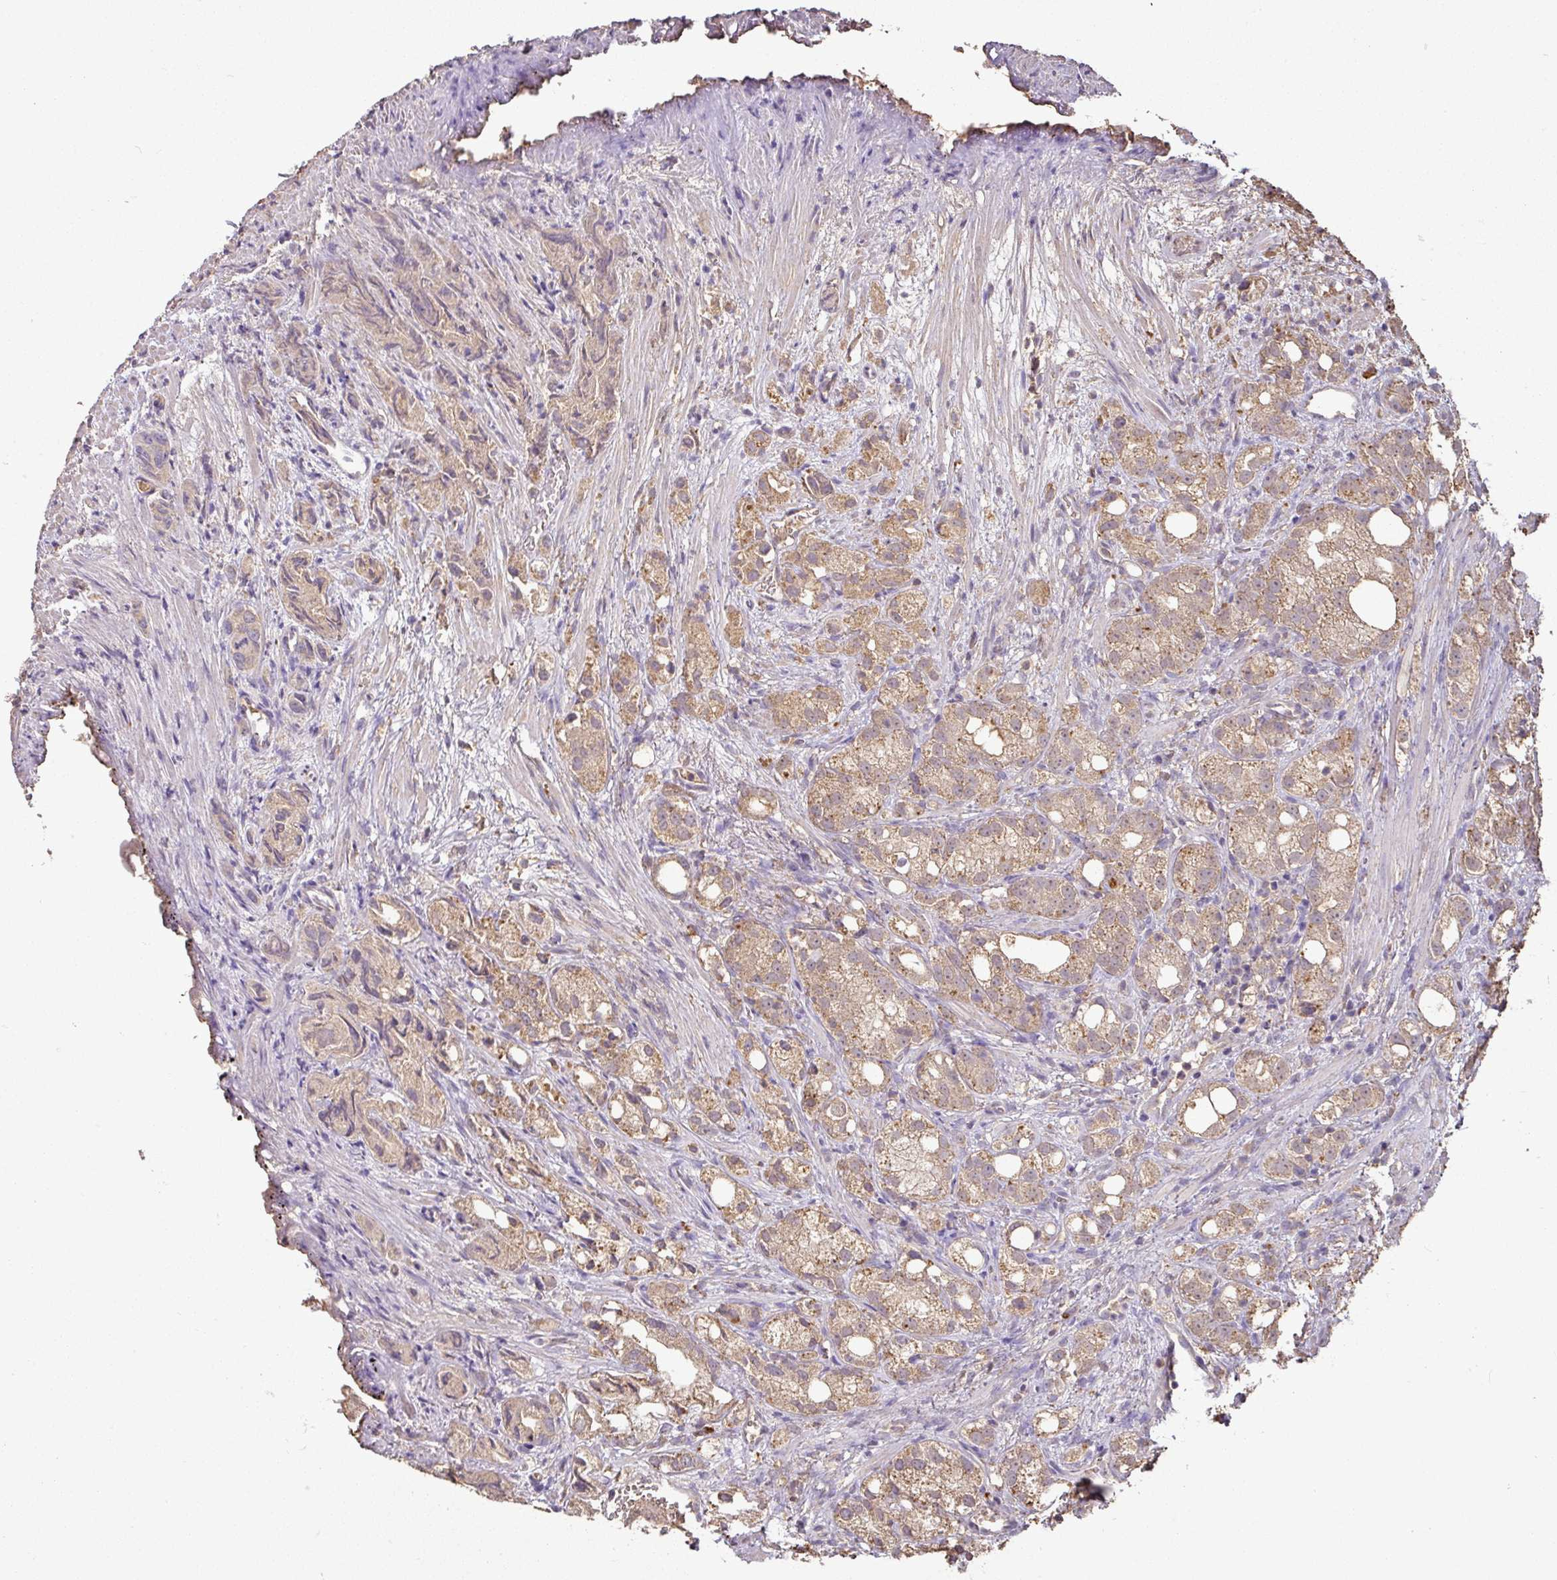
{"staining": {"intensity": "moderate", "quantity": ">75%", "location": "cytoplasmic/membranous"}, "tissue": "prostate cancer", "cell_type": "Tumor cells", "image_type": "cancer", "snomed": [{"axis": "morphology", "description": "Adenocarcinoma, High grade"}, {"axis": "topography", "description": "Prostate"}], "caption": "Tumor cells show moderate cytoplasmic/membranous staining in approximately >75% of cells in prostate cancer (adenocarcinoma (high-grade)).", "gene": "ATAT1", "patient": {"sex": "male", "age": 82}}